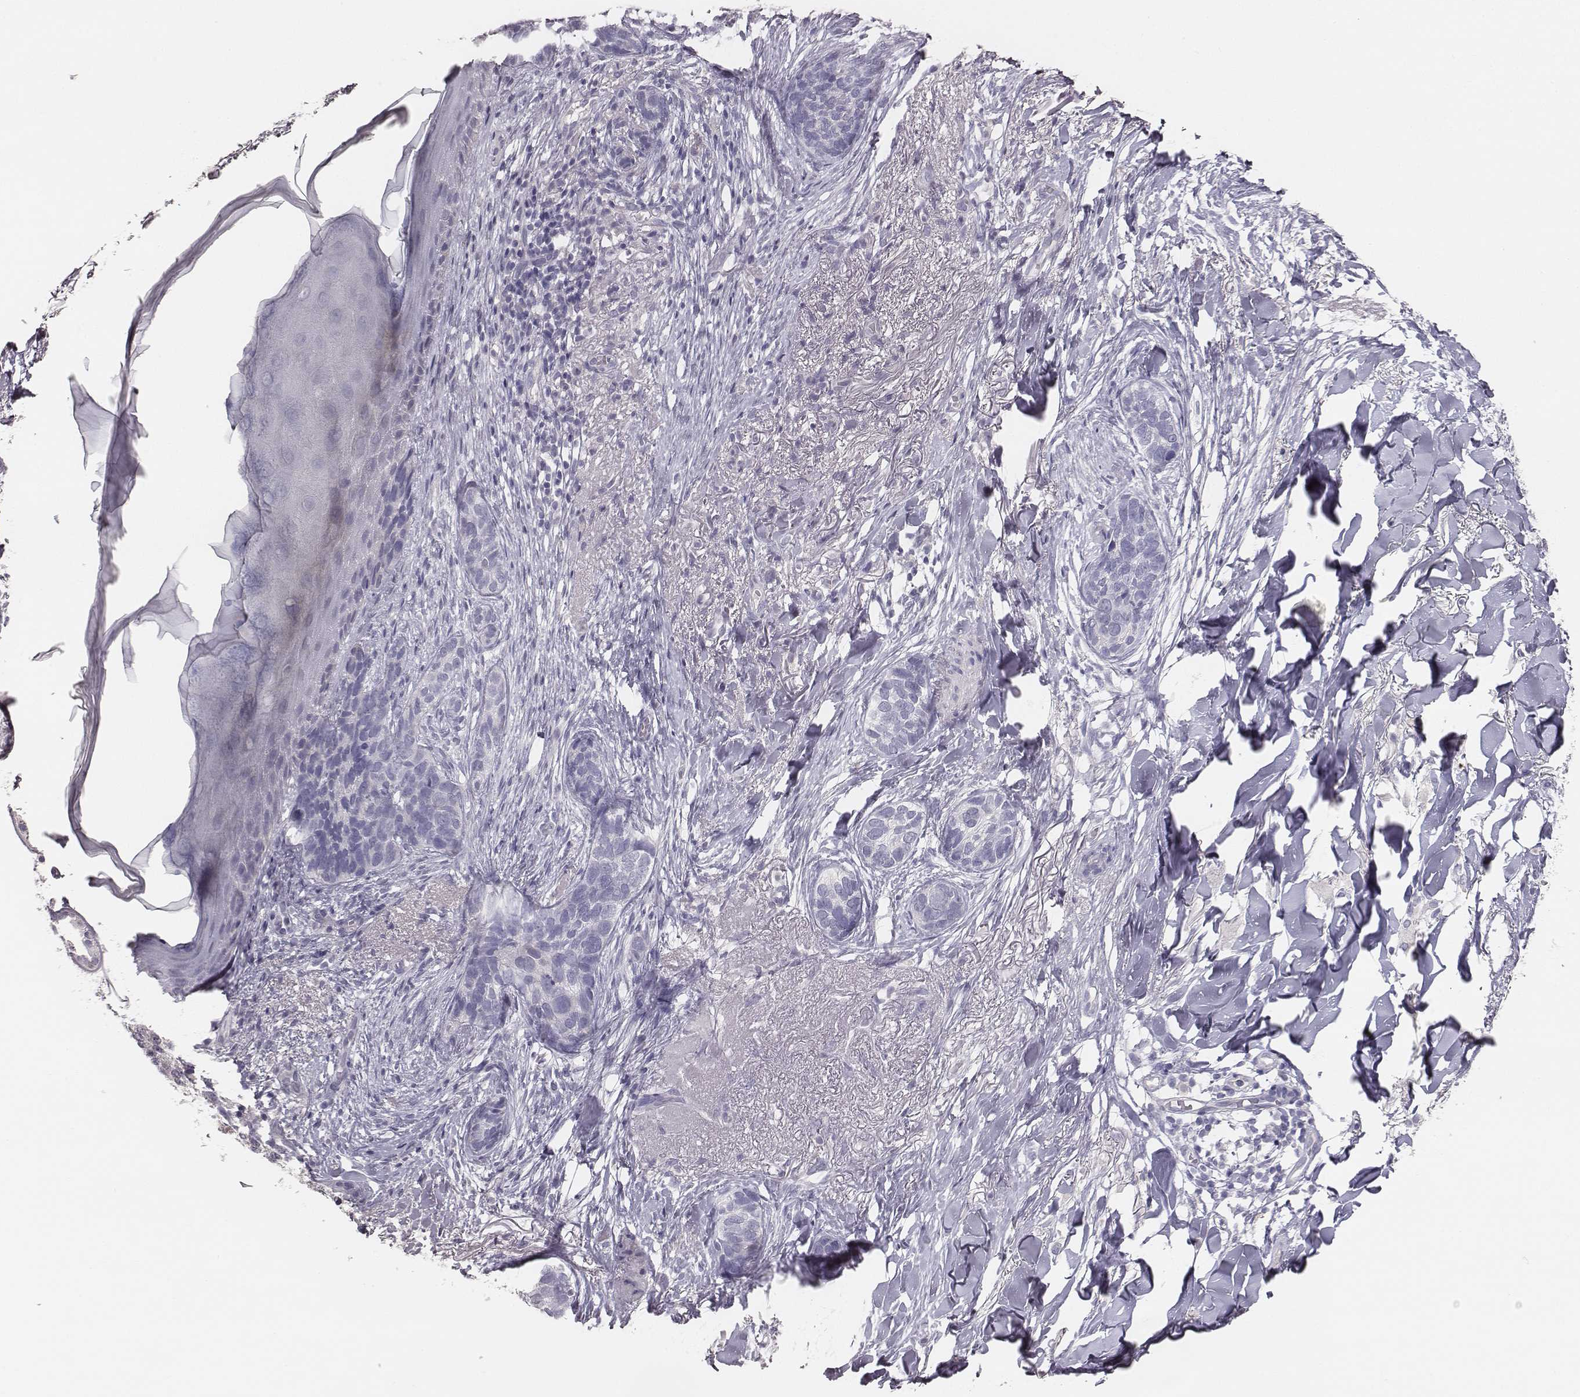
{"staining": {"intensity": "negative", "quantity": "none", "location": "none"}, "tissue": "skin cancer", "cell_type": "Tumor cells", "image_type": "cancer", "snomed": [{"axis": "morphology", "description": "Normal tissue, NOS"}, {"axis": "morphology", "description": "Basal cell carcinoma"}, {"axis": "topography", "description": "Skin"}], "caption": "This is an immunohistochemistry (IHC) histopathology image of basal cell carcinoma (skin). There is no staining in tumor cells.", "gene": "MYH6", "patient": {"sex": "male", "age": 84}}